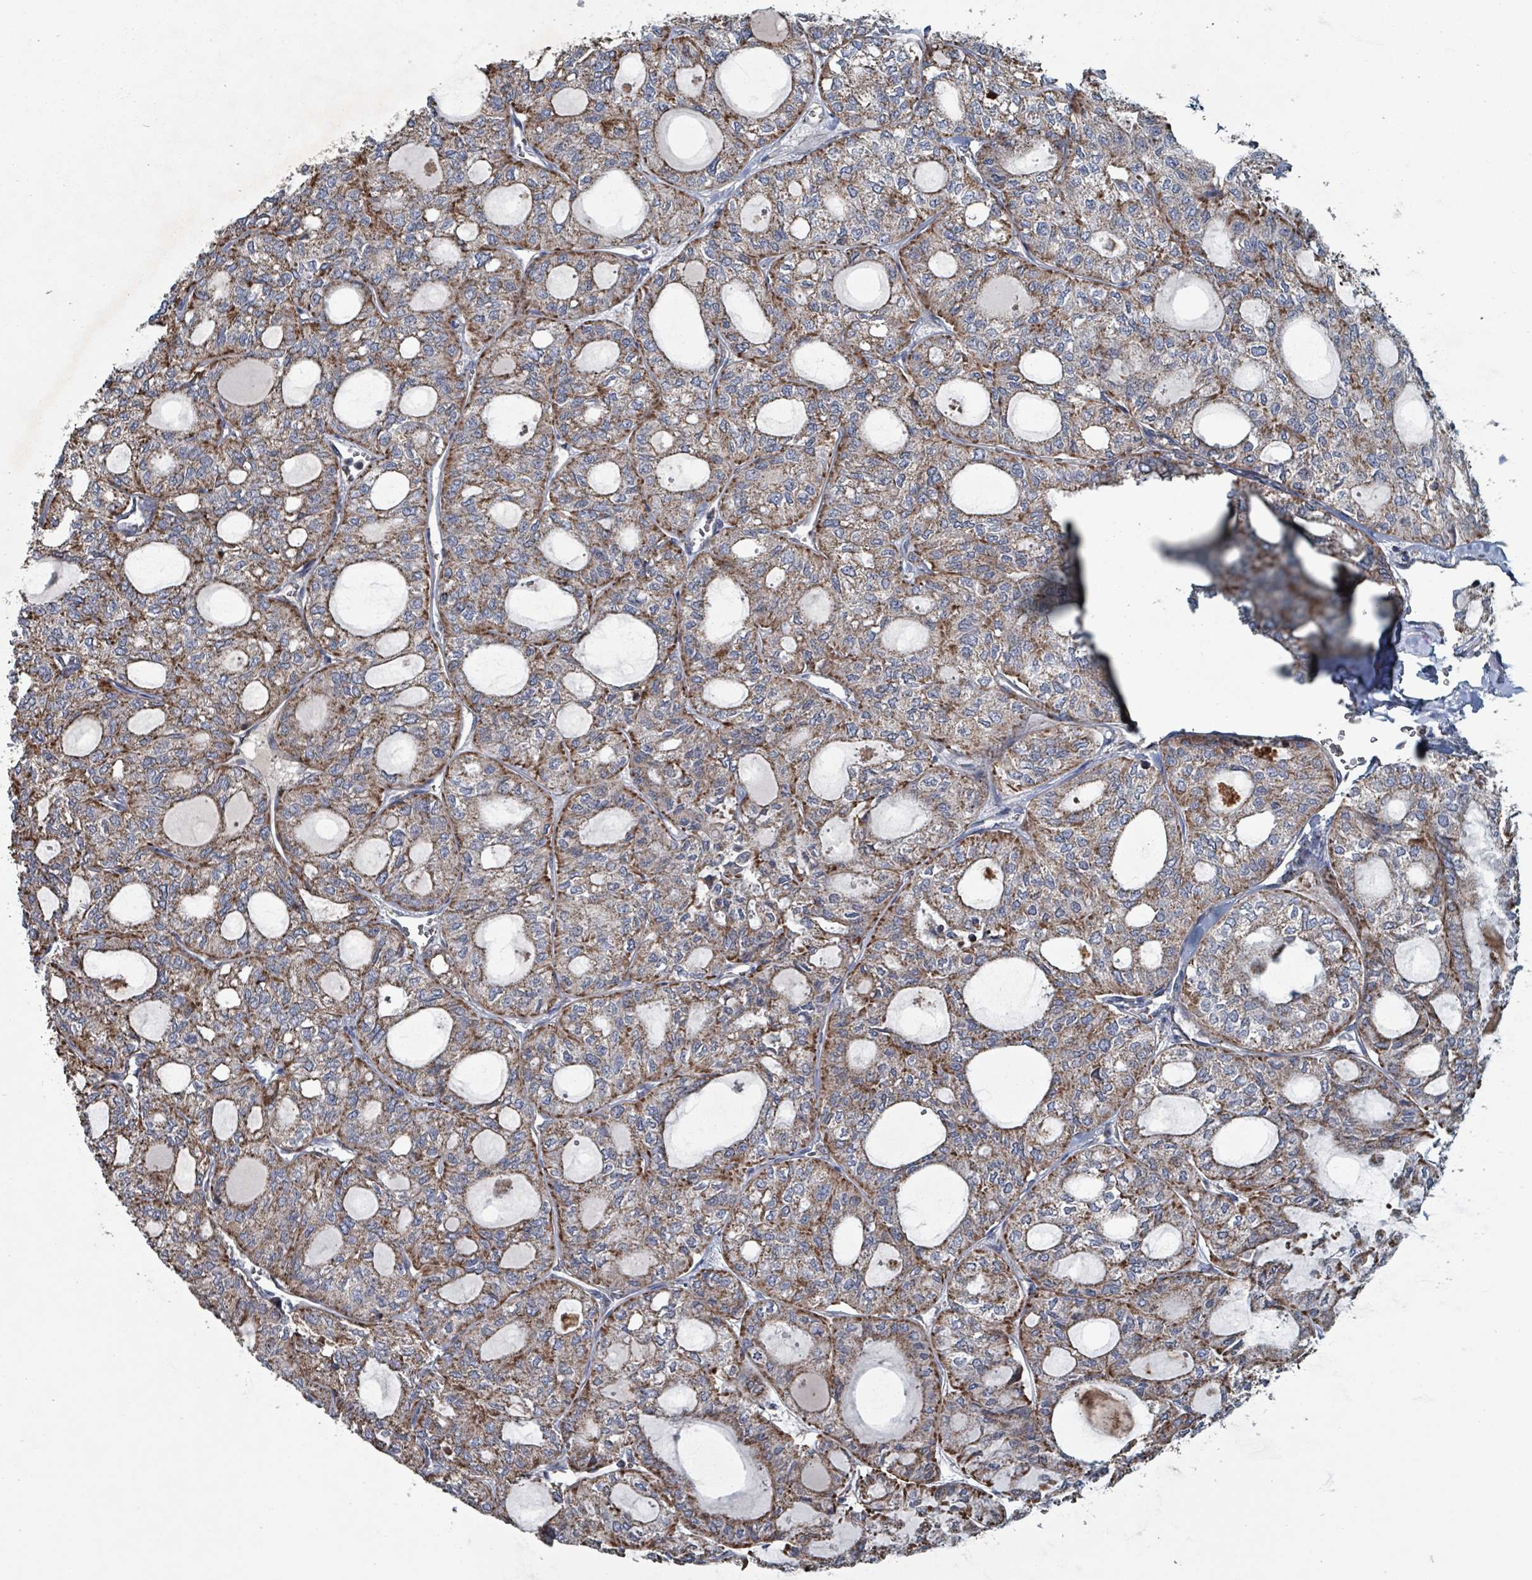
{"staining": {"intensity": "moderate", "quantity": ">75%", "location": "cytoplasmic/membranous"}, "tissue": "thyroid cancer", "cell_type": "Tumor cells", "image_type": "cancer", "snomed": [{"axis": "morphology", "description": "Follicular adenoma carcinoma, NOS"}, {"axis": "topography", "description": "Thyroid gland"}], "caption": "Tumor cells display moderate cytoplasmic/membranous expression in approximately >75% of cells in thyroid cancer. Immunohistochemistry stains the protein in brown and the nuclei are stained blue.", "gene": "ABHD18", "patient": {"sex": "male", "age": 75}}